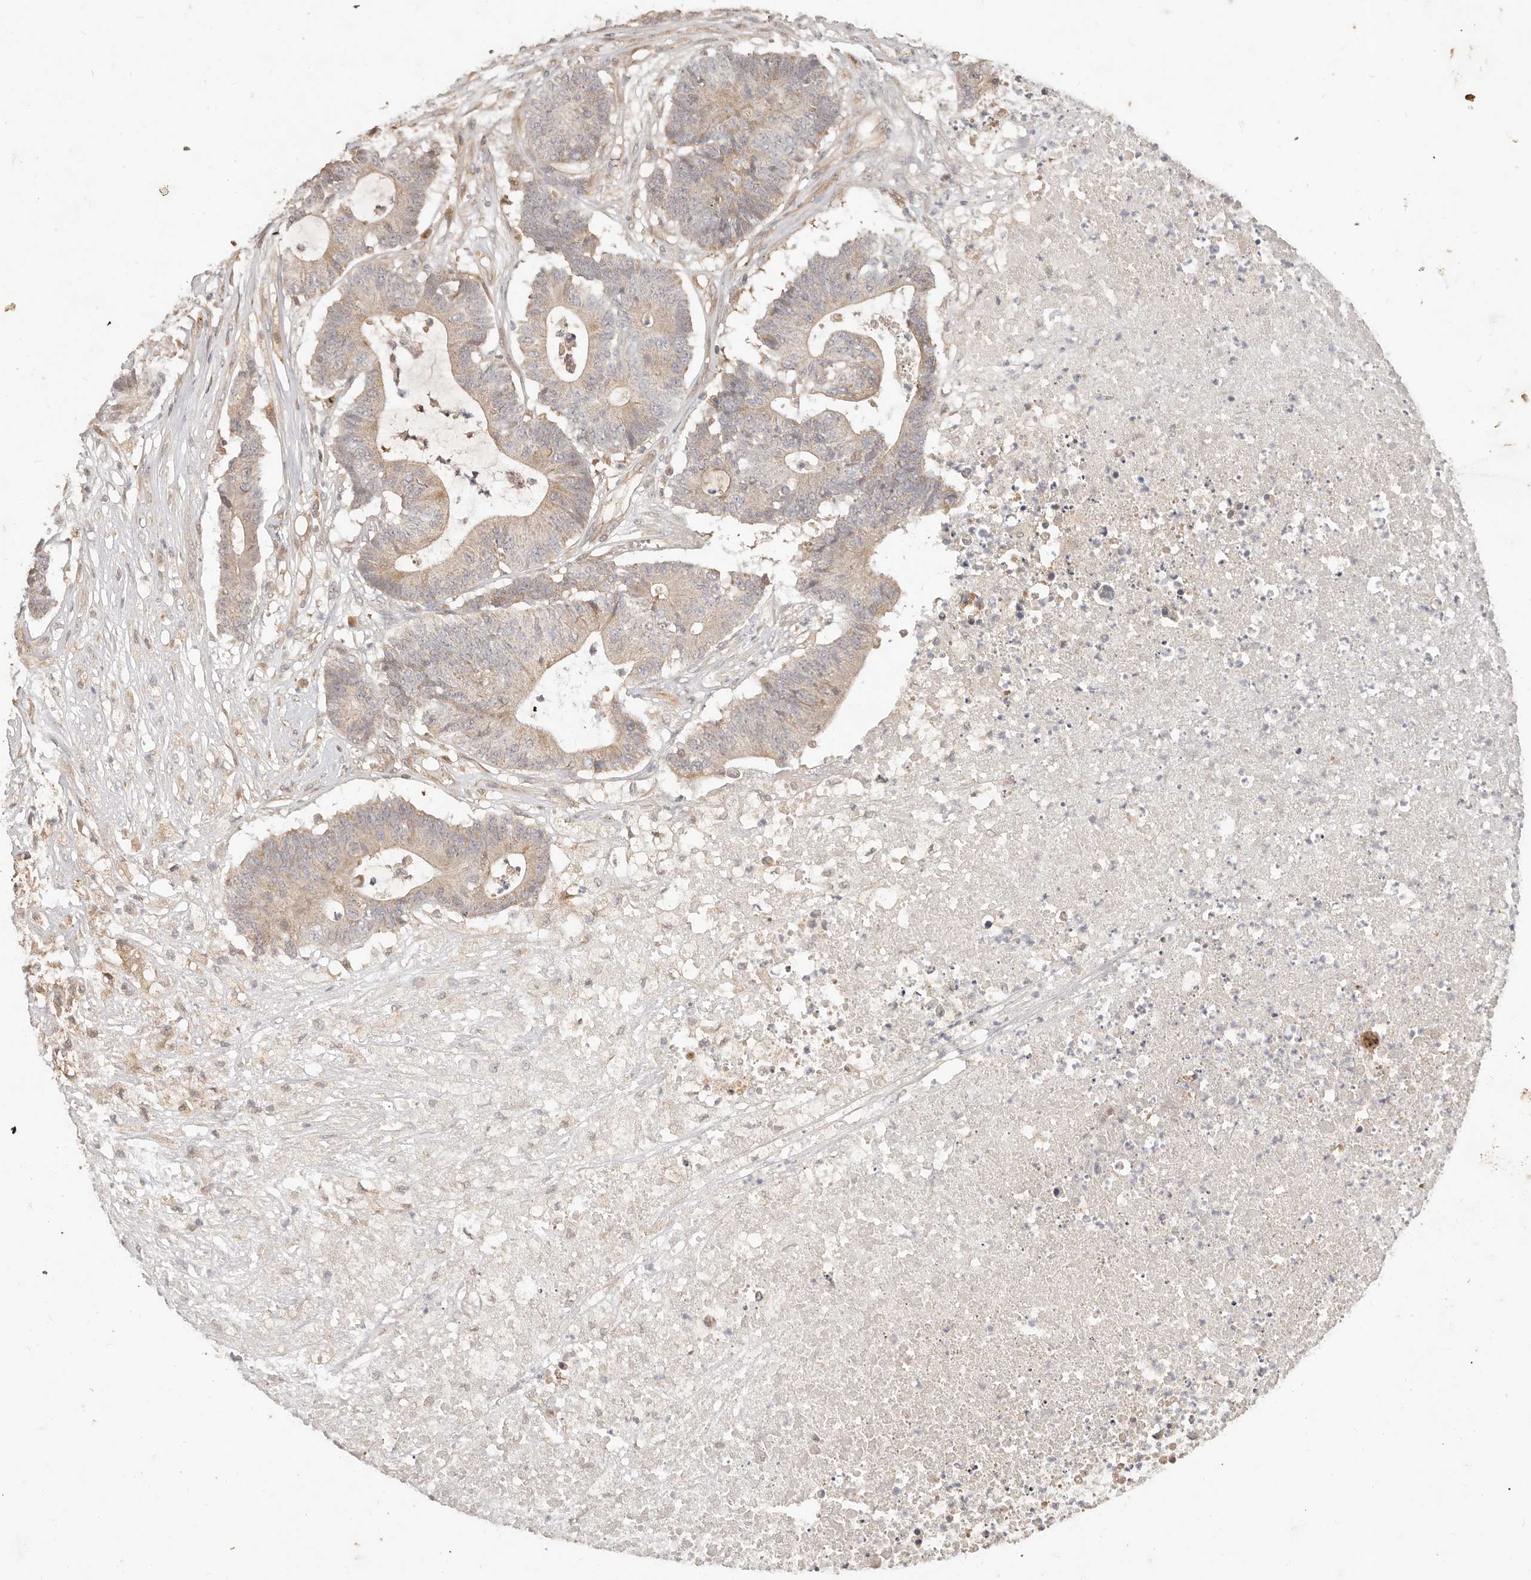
{"staining": {"intensity": "weak", "quantity": "25%-75%", "location": "cytoplasmic/membranous"}, "tissue": "colorectal cancer", "cell_type": "Tumor cells", "image_type": "cancer", "snomed": [{"axis": "morphology", "description": "Adenocarcinoma, NOS"}, {"axis": "topography", "description": "Colon"}], "caption": "Human colorectal cancer (adenocarcinoma) stained with a brown dye shows weak cytoplasmic/membranous positive staining in about 25%-75% of tumor cells.", "gene": "MTFR2", "patient": {"sex": "female", "age": 84}}